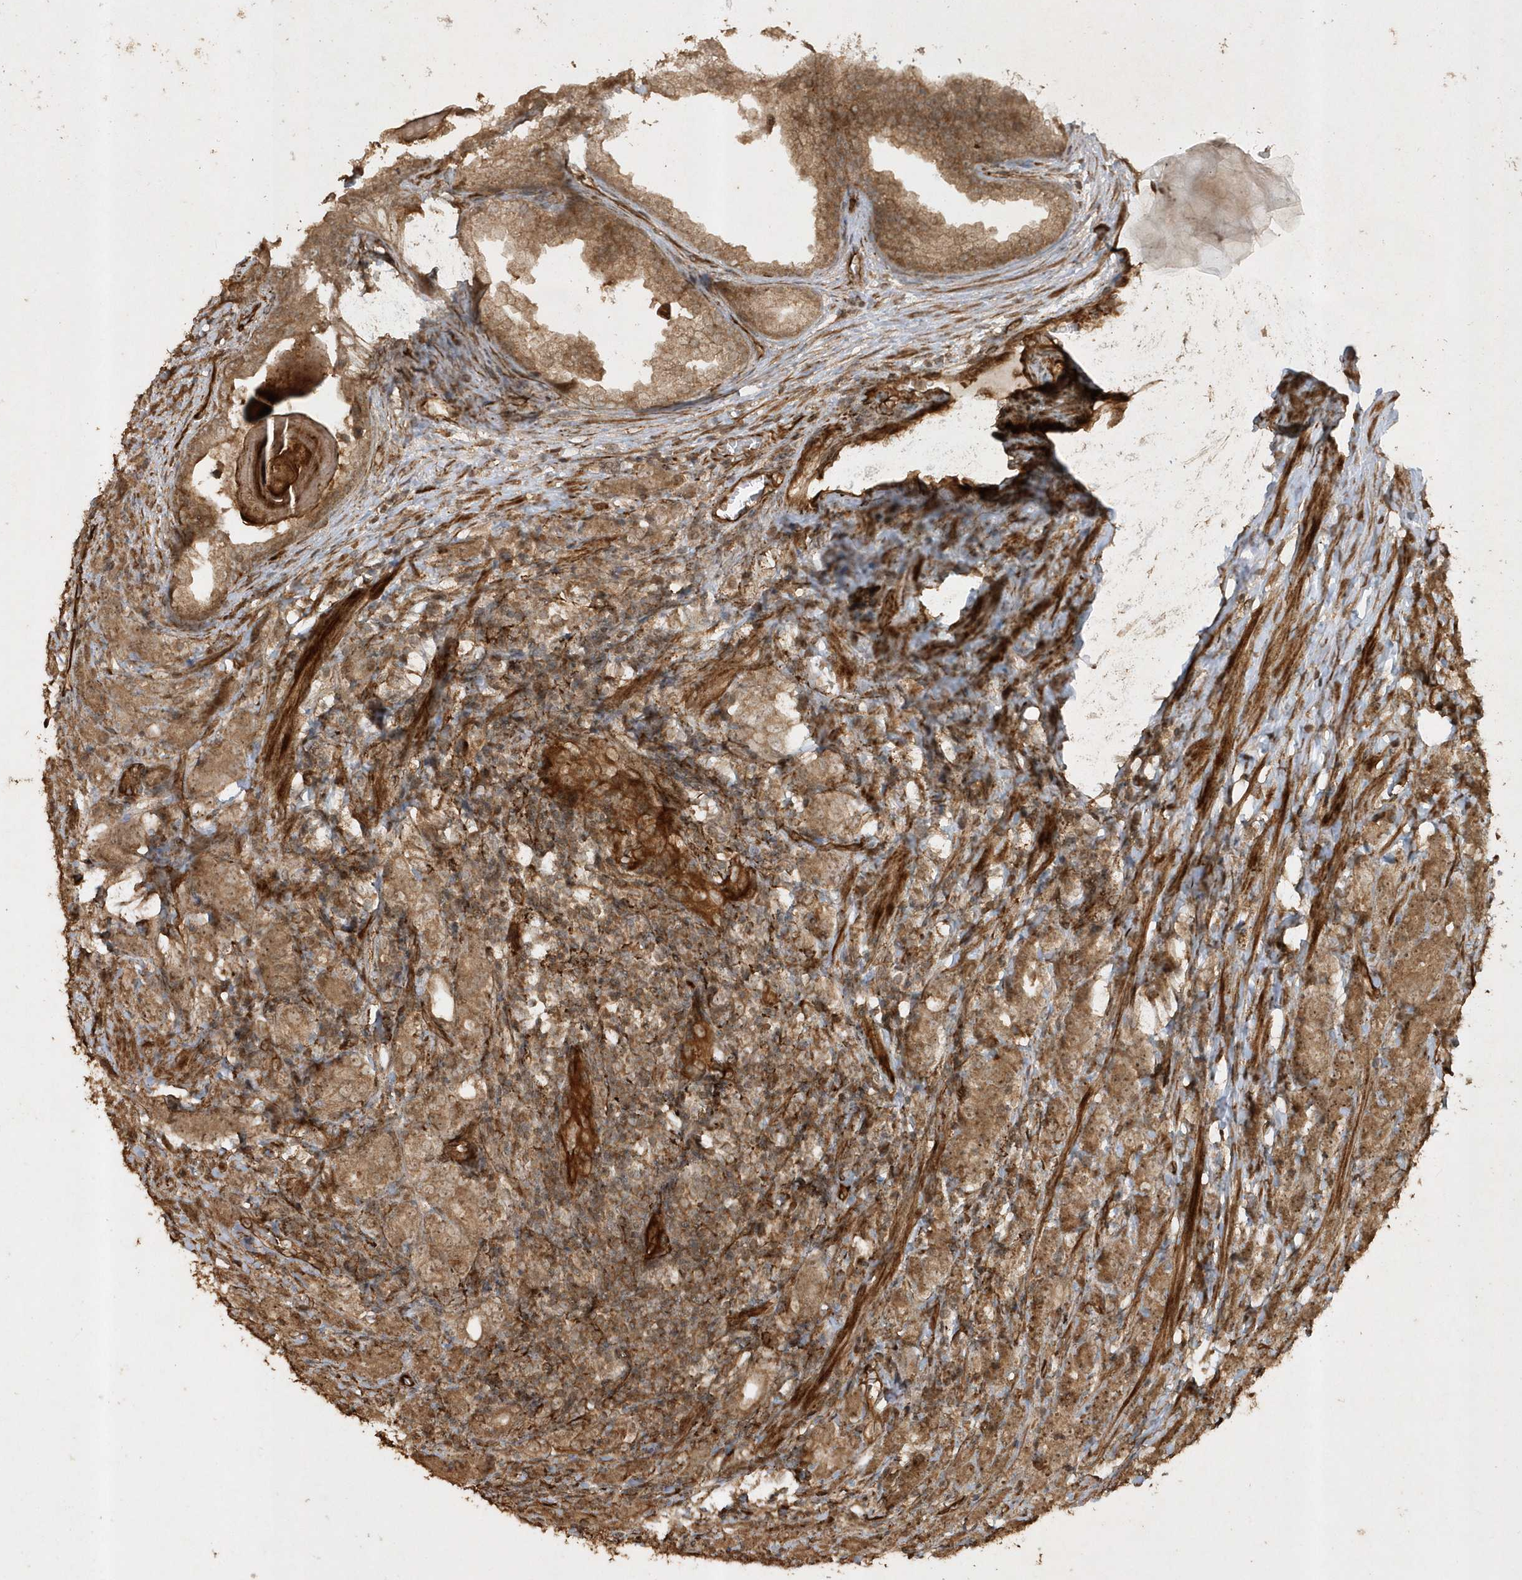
{"staining": {"intensity": "moderate", "quantity": ">75%", "location": "cytoplasmic/membranous"}, "tissue": "prostate cancer", "cell_type": "Tumor cells", "image_type": "cancer", "snomed": [{"axis": "morphology", "description": "Adenocarcinoma, High grade"}, {"axis": "topography", "description": "Prostate"}], "caption": "An image of prostate cancer (adenocarcinoma (high-grade)) stained for a protein shows moderate cytoplasmic/membranous brown staining in tumor cells.", "gene": "AVPI1", "patient": {"sex": "male", "age": 62}}